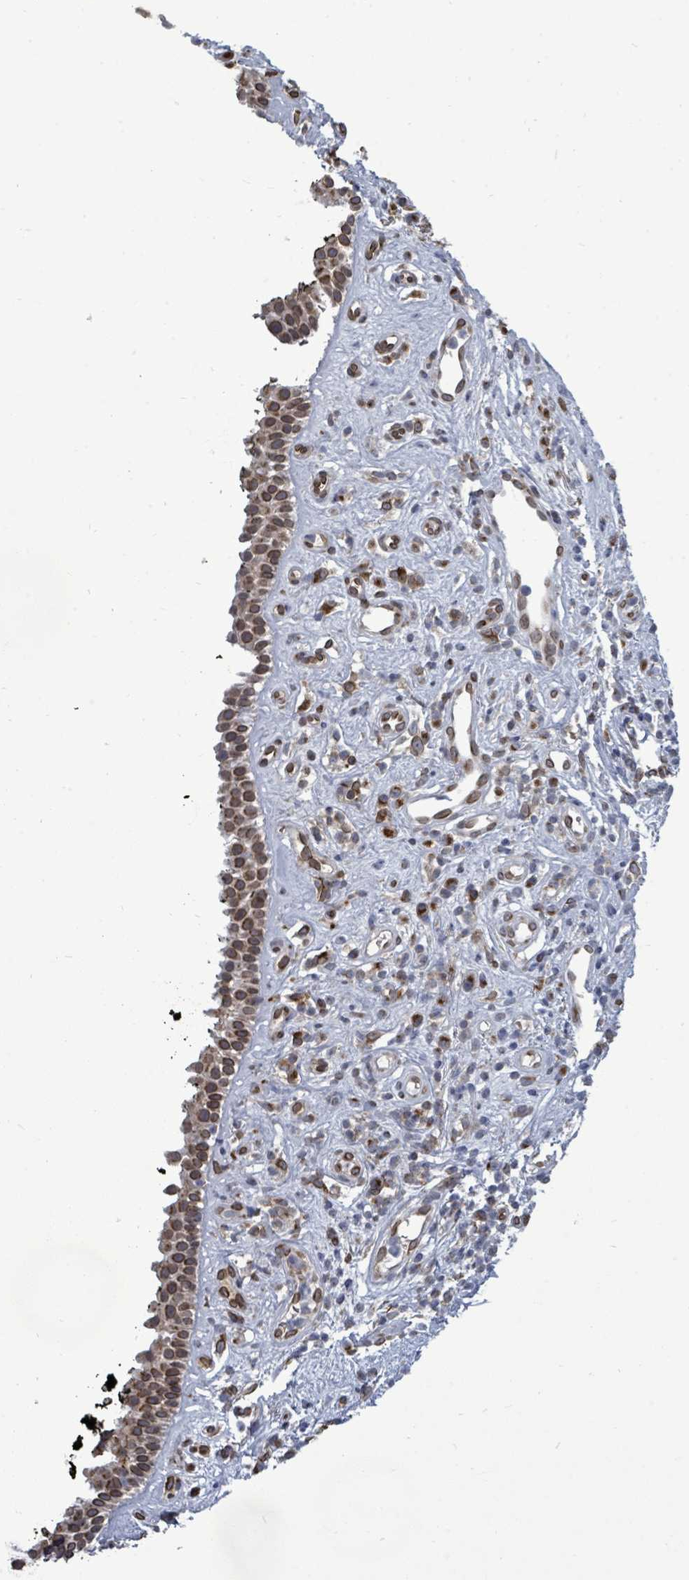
{"staining": {"intensity": "moderate", "quantity": ">75%", "location": "cytoplasmic/membranous,nuclear"}, "tissue": "nasopharynx", "cell_type": "Respiratory epithelial cells", "image_type": "normal", "snomed": [{"axis": "morphology", "description": "Normal tissue, NOS"}, {"axis": "morphology", "description": "Squamous cell carcinoma, NOS"}, {"axis": "topography", "description": "Nasopharynx"}, {"axis": "topography", "description": "Head-Neck"}], "caption": "Approximately >75% of respiratory epithelial cells in unremarkable human nasopharynx display moderate cytoplasmic/membranous,nuclear protein expression as visualized by brown immunohistochemical staining.", "gene": "ARFGAP1", "patient": {"sex": "male", "age": 85}}